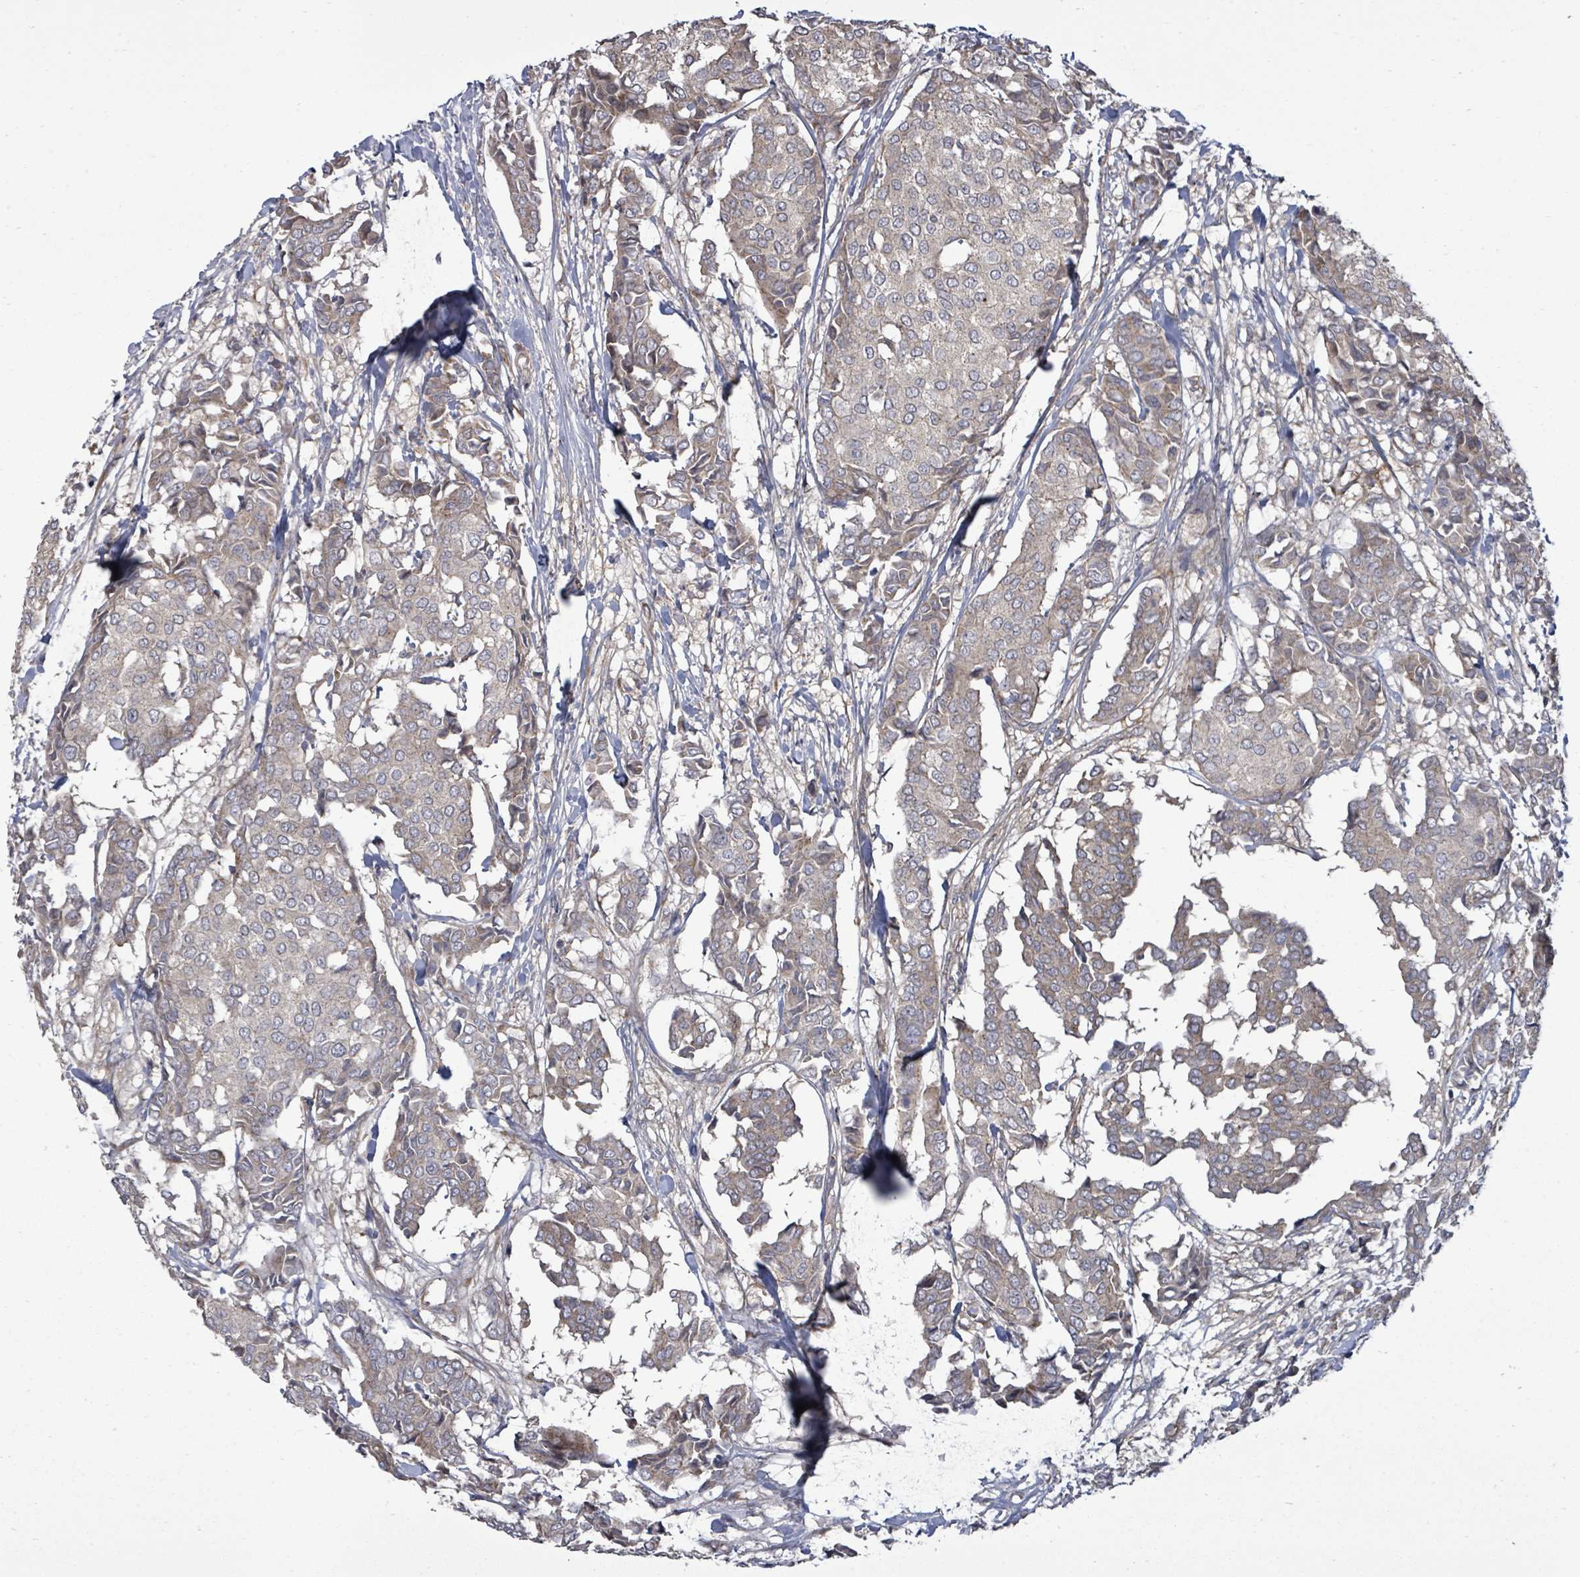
{"staining": {"intensity": "weak", "quantity": "25%-75%", "location": "cytoplasmic/membranous"}, "tissue": "breast cancer", "cell_type": "Tumor cells", "image_type": "cancer", "snomed": [{"axis": "morphology", "description": "Duct carcinoma"}, {"axis": "topography", "description": "Breast"}], "caption": "Protein staining exhibits weak cytoplasmic/membranous expression in about 25%-75% of tumor cells in breast cancer.", "gene": "KRTAP27-1", "patient": {"sex": "female", "age": 75}}